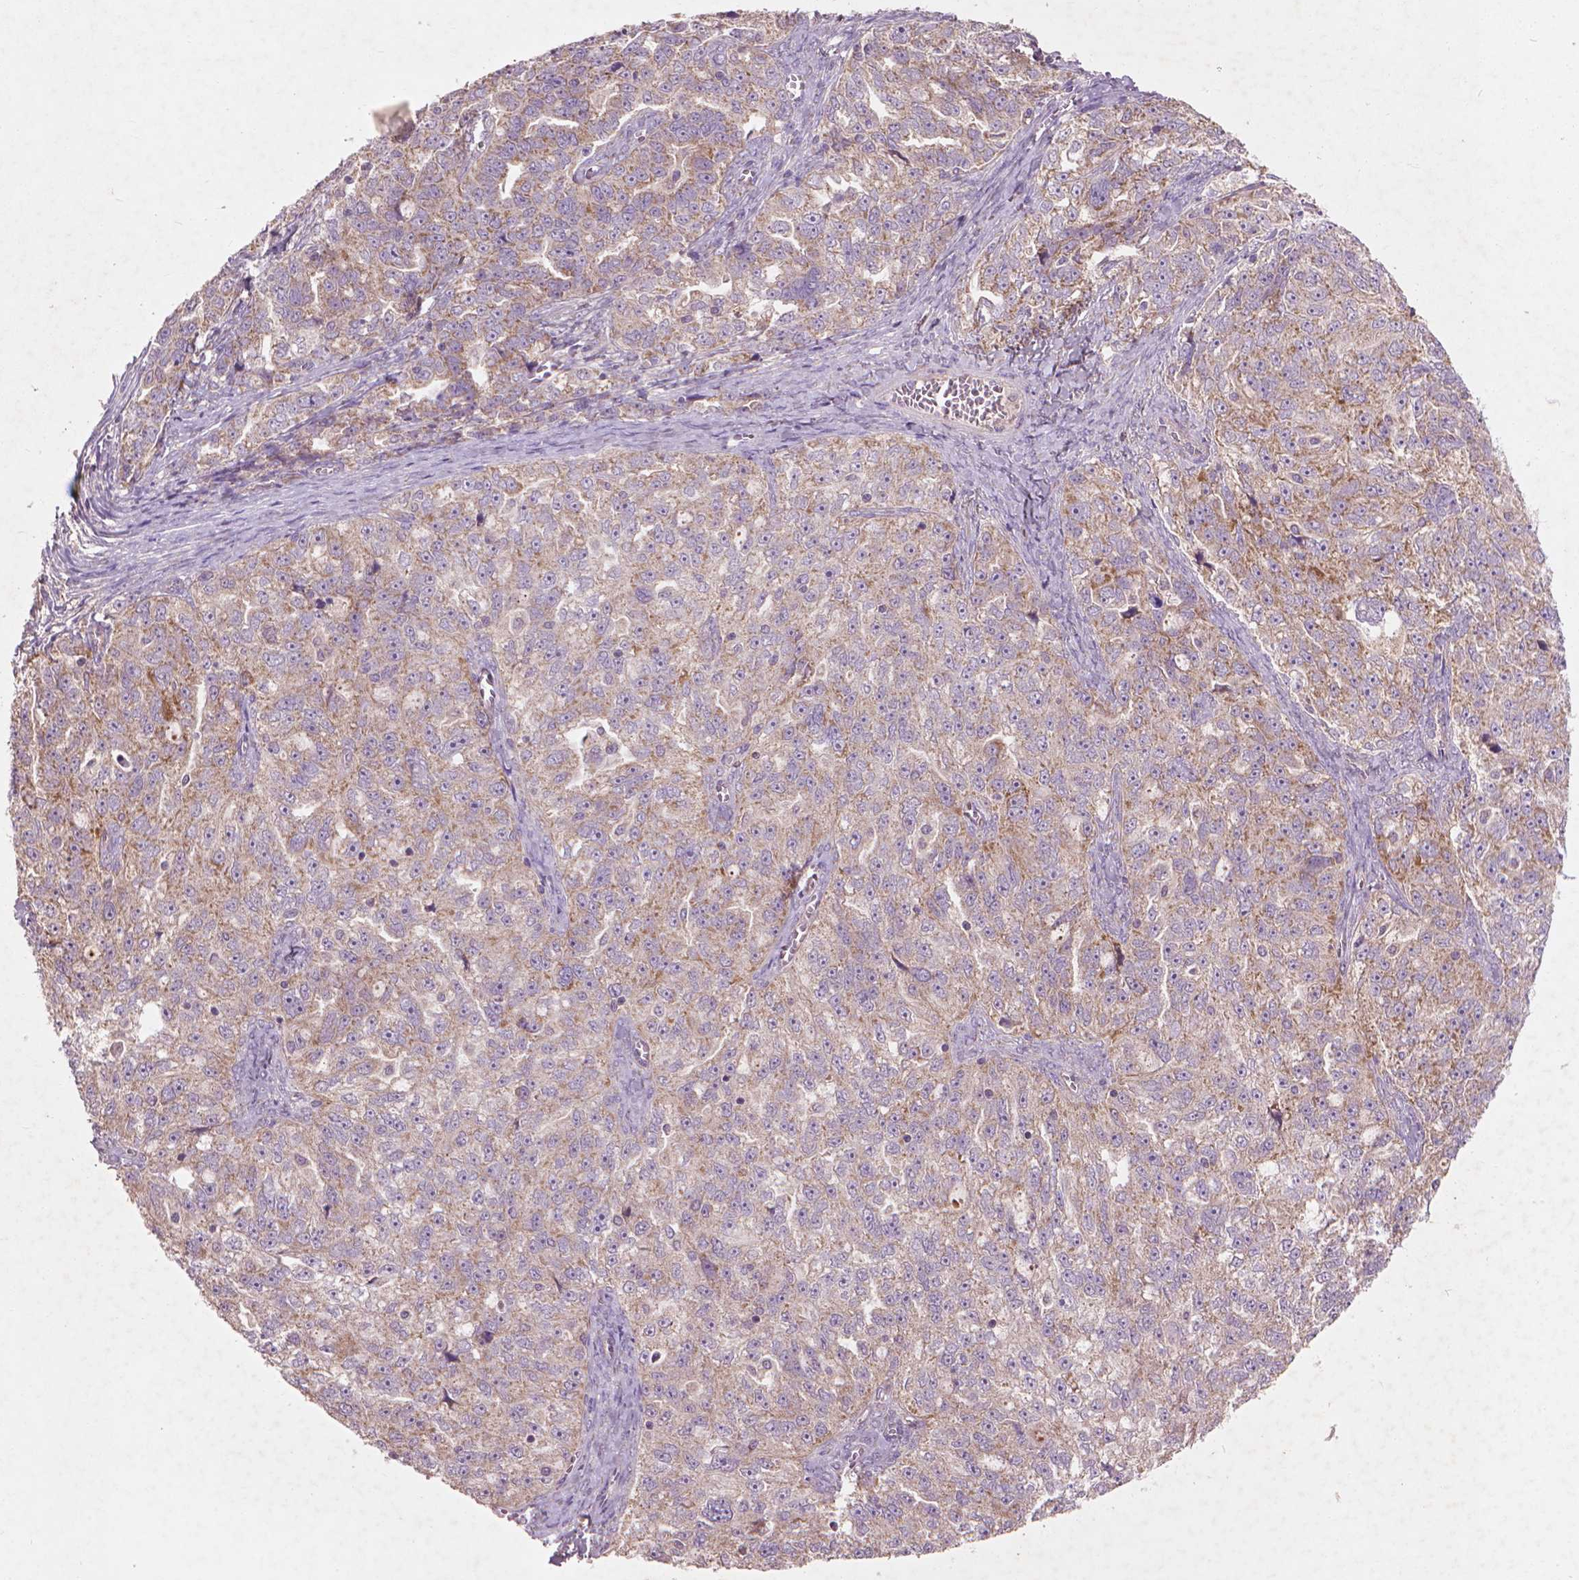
{"staining": {"intensity": "moderate", "quantity": "25%-75%", "location": "cytoplasmic/membranous"}, "tissue": "ovarian cancer", "cell_type": "Tumor cells", "image_type": "cancer", "snomed": [{"axis": "morphology", "description": "Cystadenocarcinoma, serous, NOS"}, {"axis": "topography", "description": "Ovary"}], "caption": "Human serous cystadenocarcinoma (ovarian) stained with a brown dye demonstrates moderate cytoplasmic/membranous positive staining in about 25%-75% of tumor cells.", "gene": "NLRX1", "patient": {"sex": "female", "age": 51}}